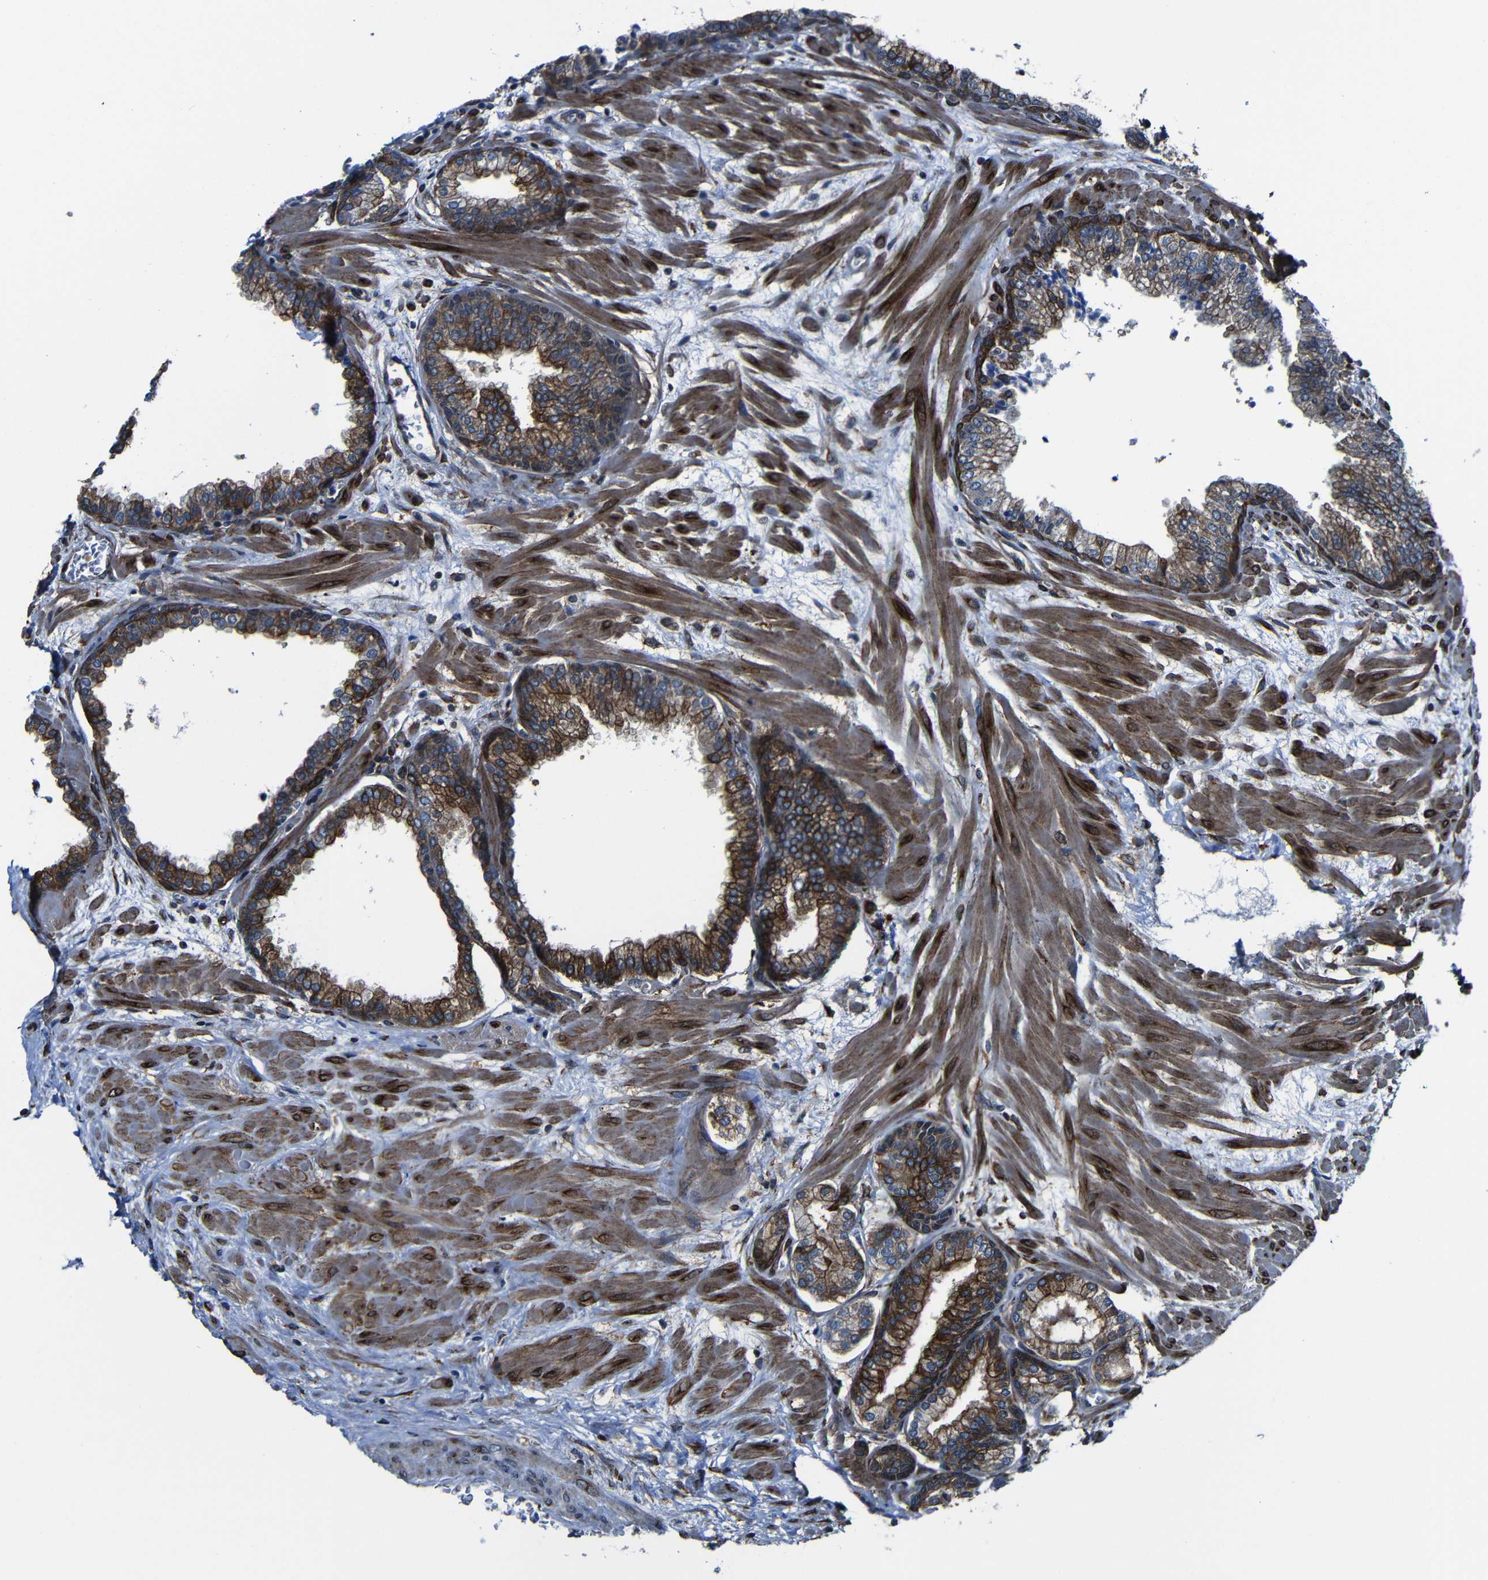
{"staining": {"intensity": "moderate", "quantity": ">75%", "location": "cytoplasmic/membranous"}, "tissue": "prostate", "cell_type": "Glandular cells", "image_type": "normal", "snomed": [{"axis": "morphology", "description": "Normal tissue, NOS"}, {"axis": "morphology", "description": "Urothelial carcinoma, Low grade"}, {"axis": "topography", "description": "Urinary bladder"}, {"axis": "topography", "description": "Prostate"}], "caption": "A high-resolution photomicrograph shows IHC staining of benign prostate, which exhibits moderate cytoplasmic/membranous expression in about >75% of glandular cells.", "gene": "KIAA0513", "patient": {"sex": "male", "age": 60}}